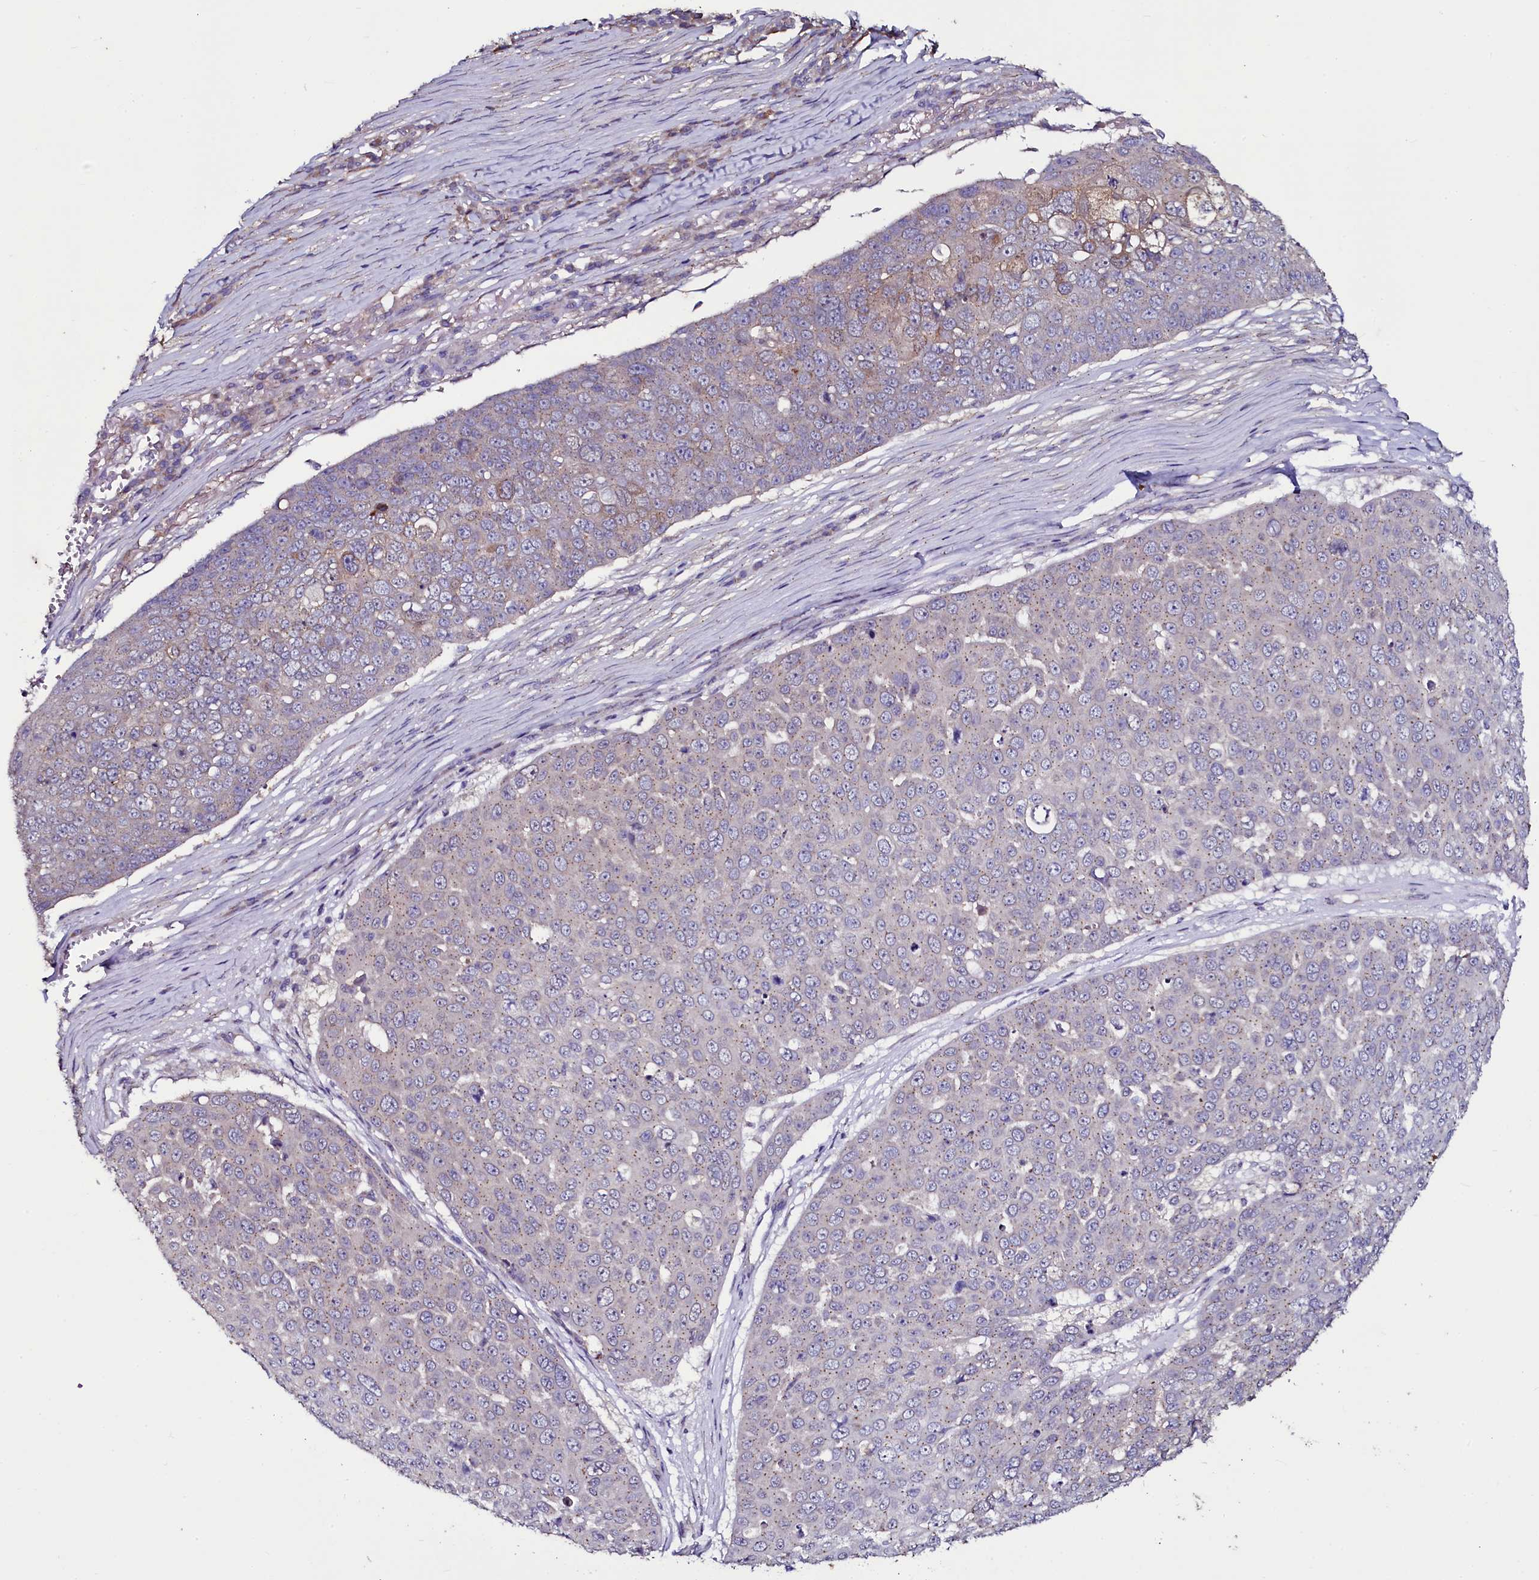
{"staining": {"intensity": "negative", "quantity": "none", "location": "none"}, "tissue": "skin cancer", "cell_type": "Tumor cells", "image_type": "cancer", "snomed": [{"axis": "morphology", "description": "Squamous cell carcinoma, NOS"}, {"axis": "topography", "description": "Skin"}], "caption": "IHC of squamous cell carcinoma (skin) demonstrates no expression in tumor cells. (DAB (3,3'-diaminobenzidine) IHC with hematoxylin counter stain).", "gene": "USPL1", "patient": {"sex": "male", "age": 71}}